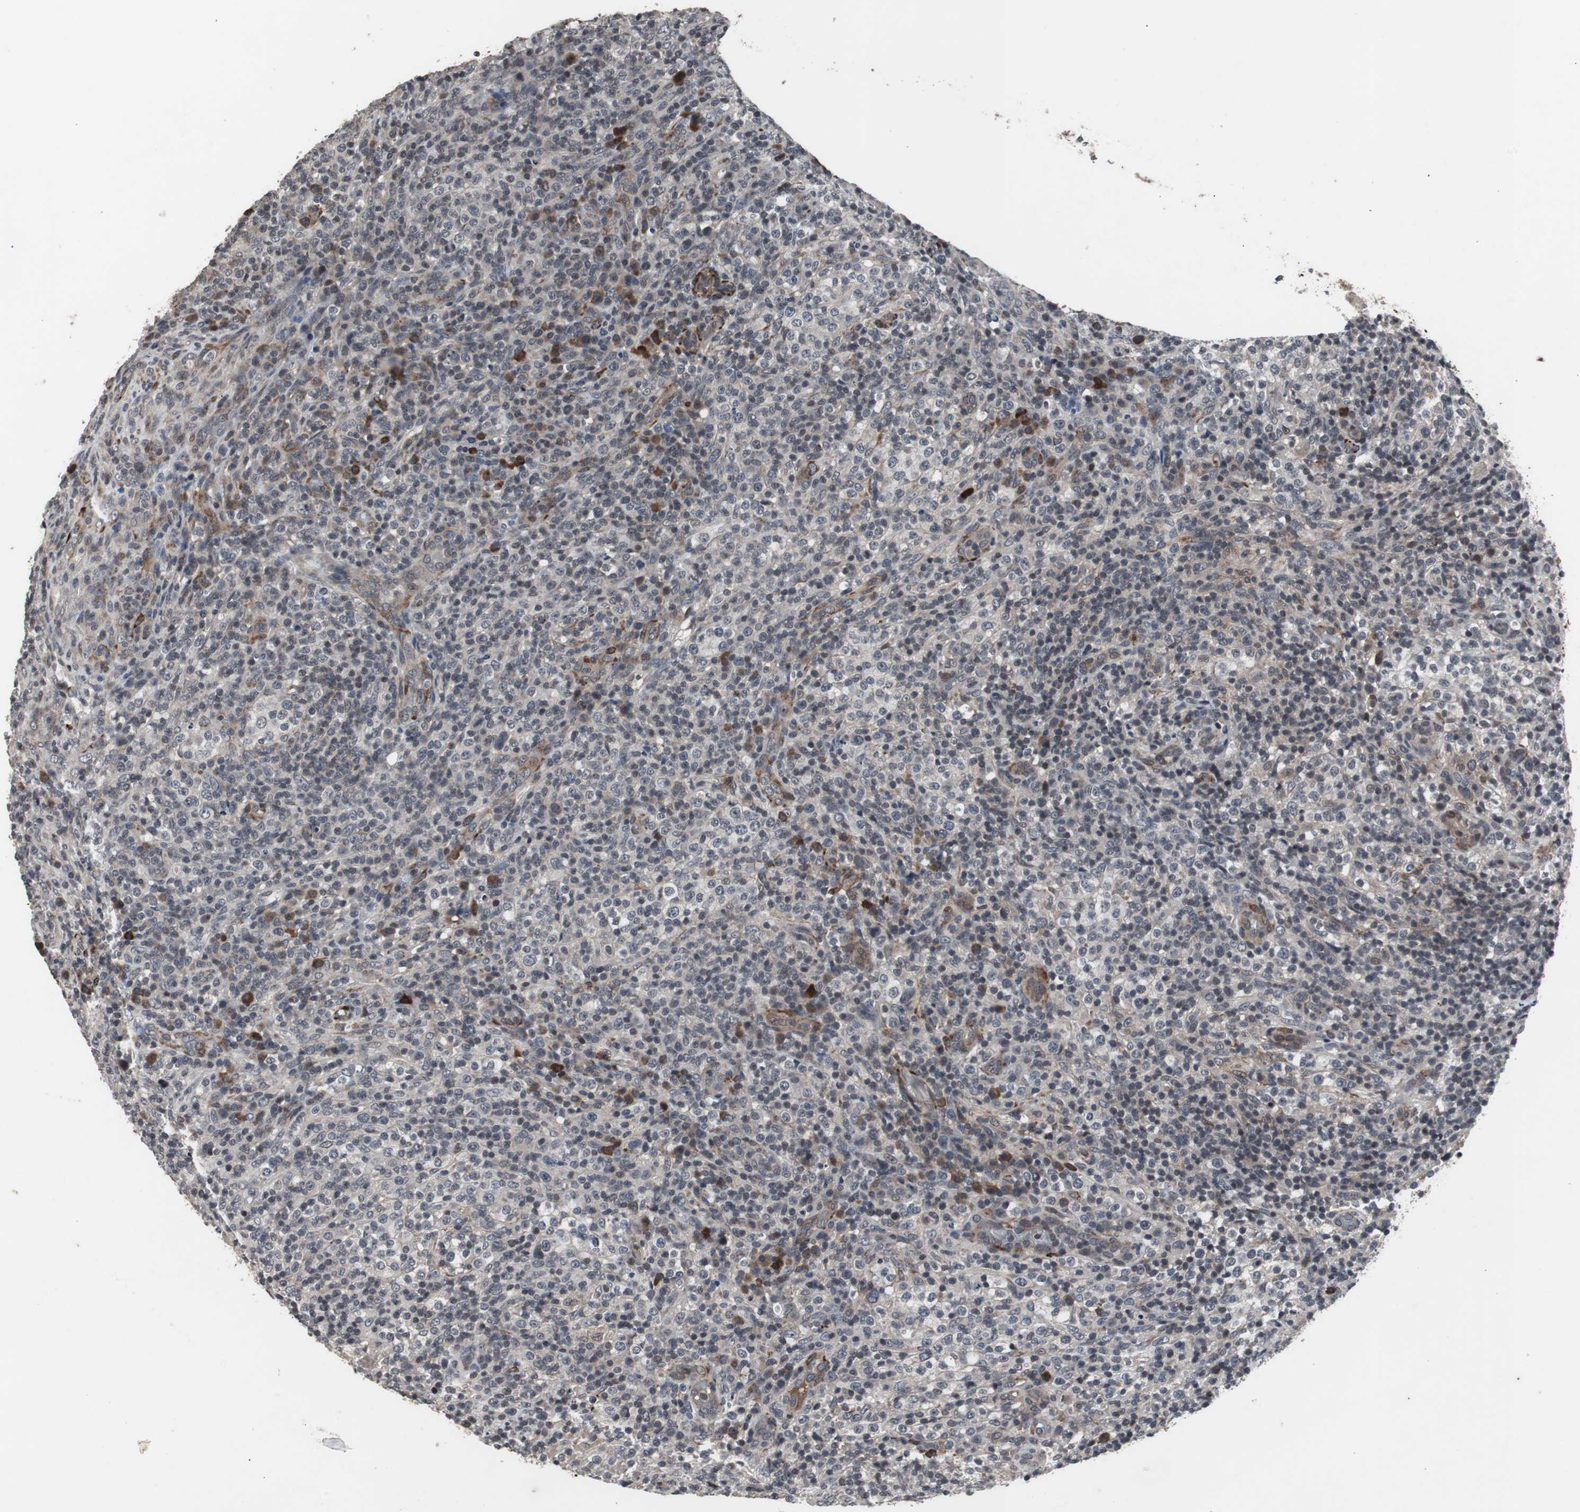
{"staining": {"intensity": "negative", "quantity": "none", "location": "none"}, "tissue": "lymphoma", "cell_type": "Tumor cells", "image_type": "cancer", "snomed": [{"axis": "morphology", "description": "Malignant lymphoma, non-Hodgkin's type, High grade"}, {"axis": "topography", "description": "Lymph node"}], "caption": "IHC of human lymphoma reveals no positivity in tumor cells. (DAB immunohistochemistry, high magnification).", "gene": "CRADD", "patient": {"sex": "female", "age": 76}}